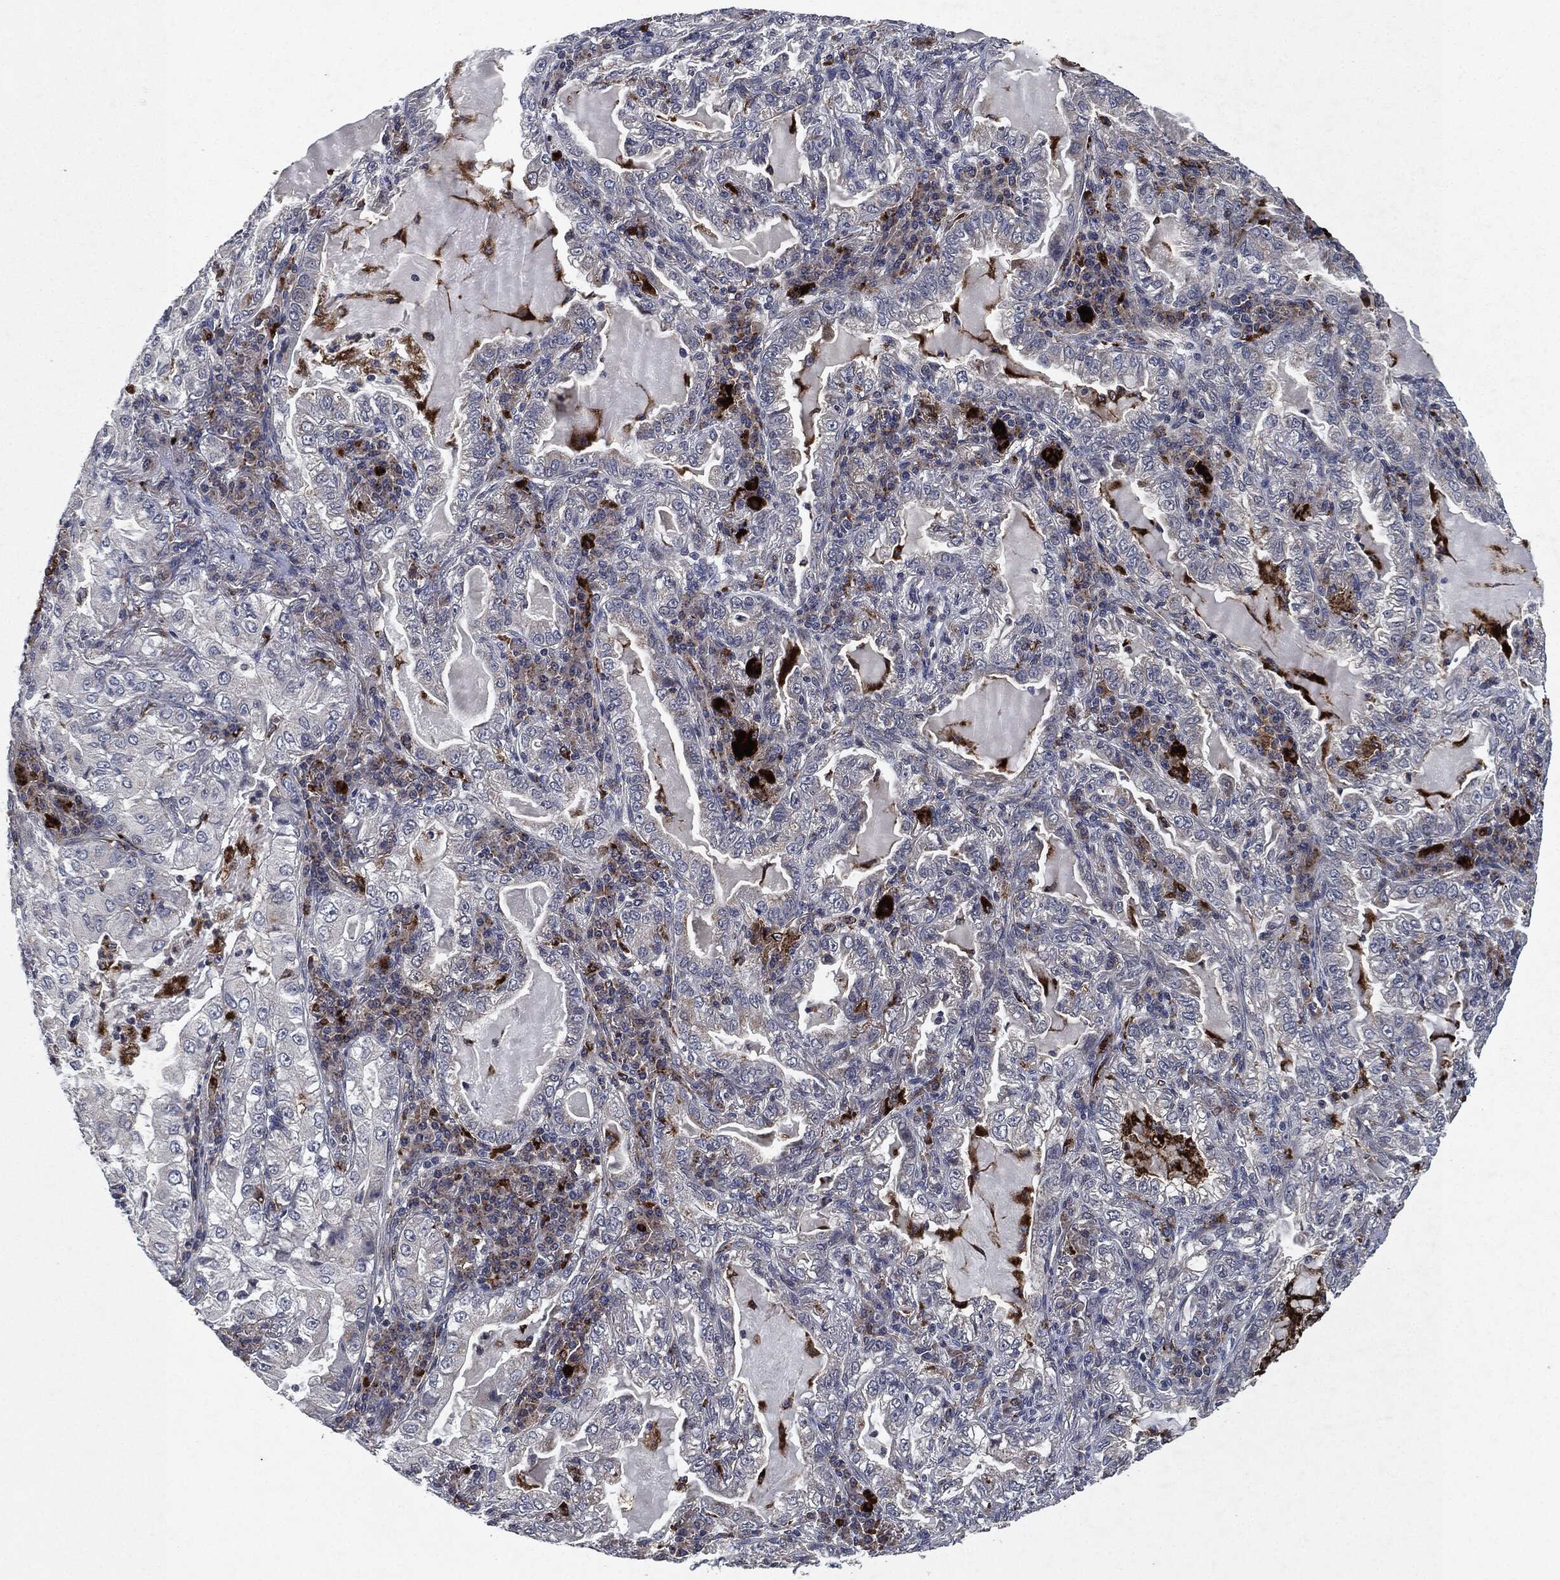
{"staining": {"intensity": "negative", "quantity": "none", "location": "none"}, "tissue": "lung cancer", "cell_type": "Tumor cells", "image_type": "cancer", "snomed": [{"axis": "morphology", "description": "Adenocarcinoma, NOS"}, {"axis": "topography", "description": "Lung"}], "caption": "The image displays no significant positivity in tumor cells of adenocarcinoma (lung). The staining is performed using DAB (3,3'-diaminobenzidine) brown chromogen with nuclei counter-stained in using hematoxylin.", "gene": "SLC31A2", "patient": {"sex": "female", "age": 73}}